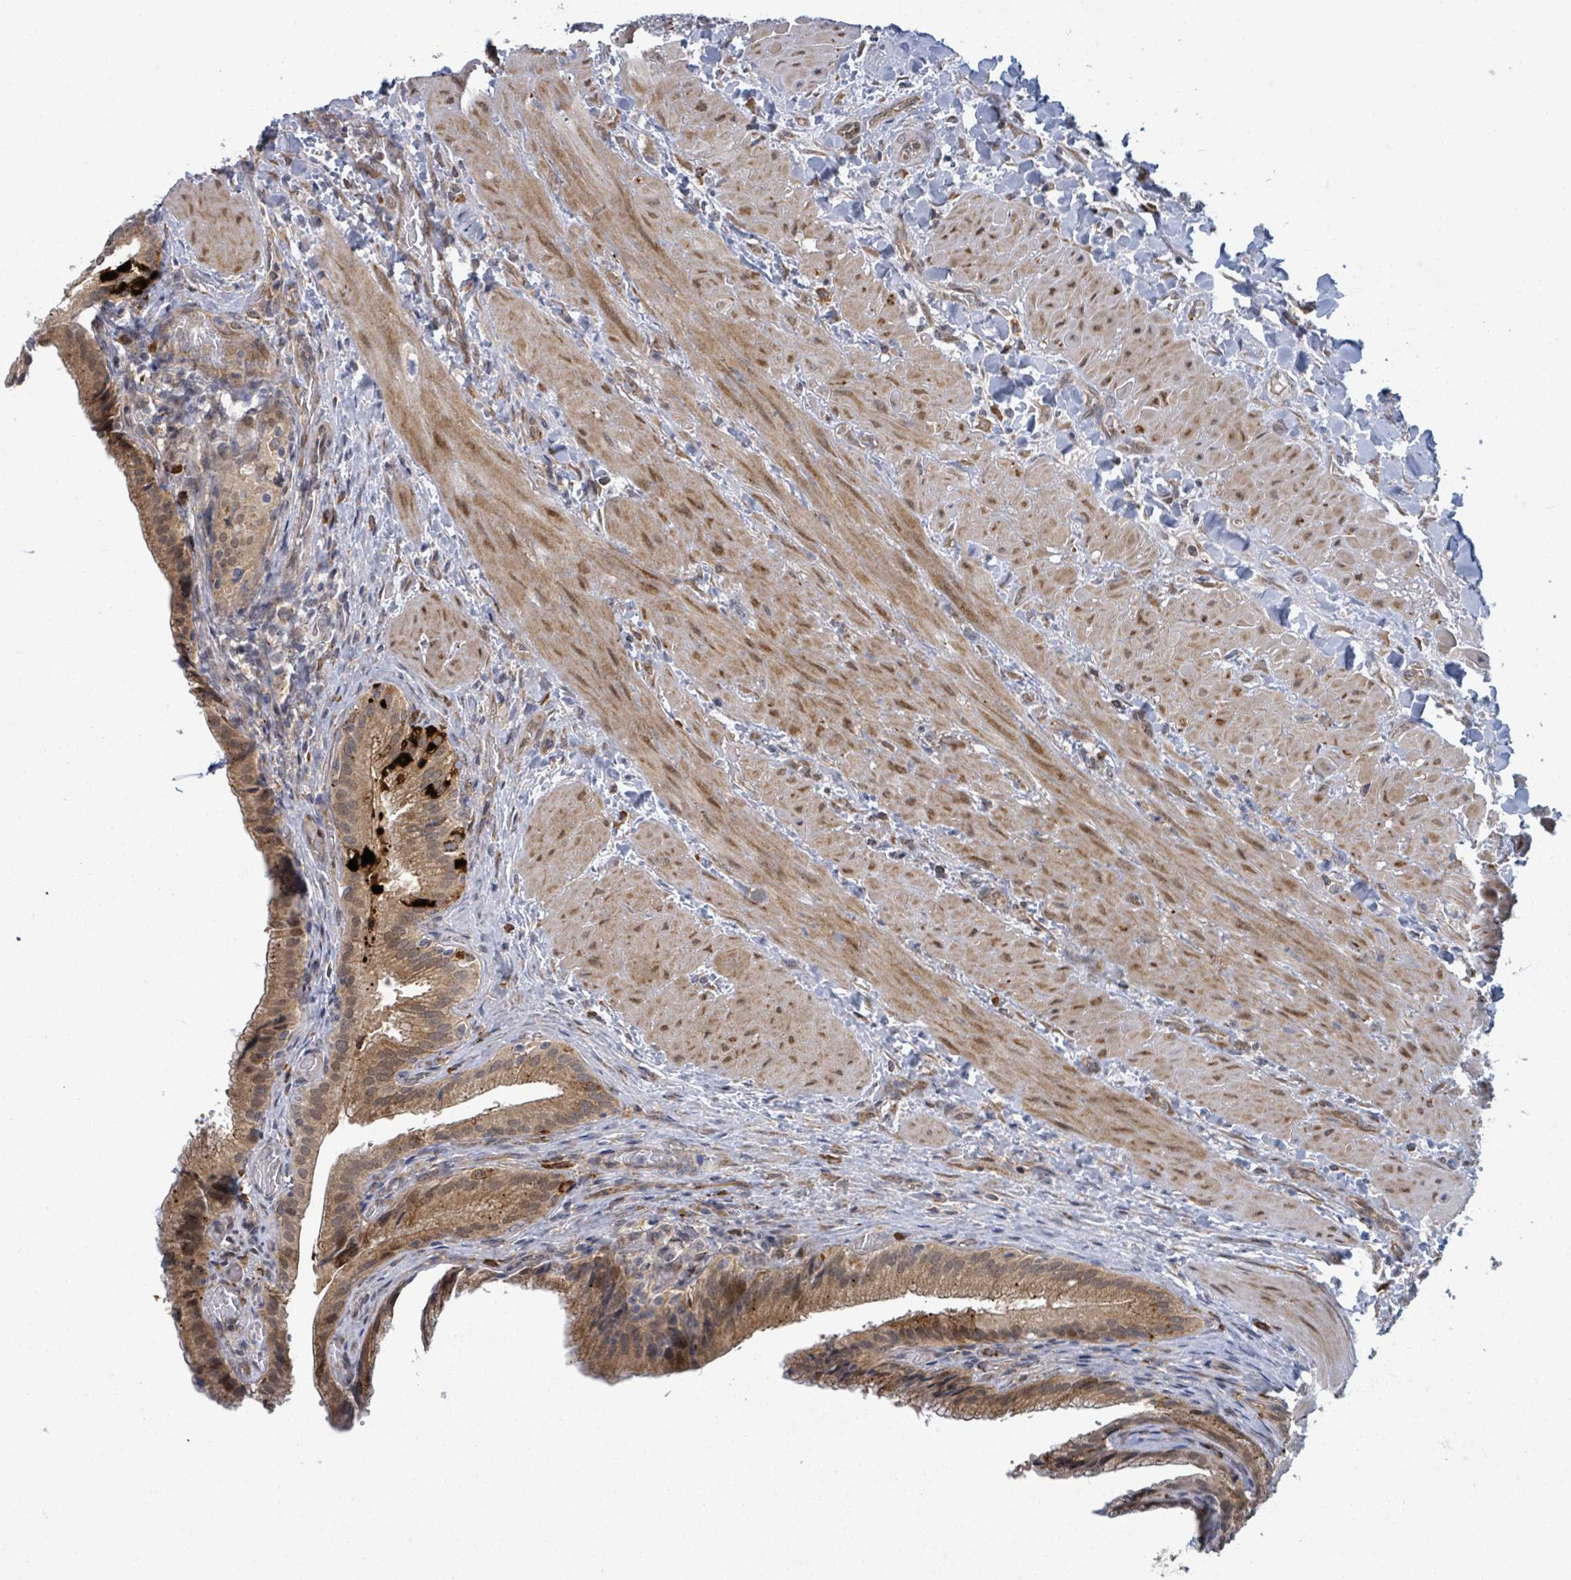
{"staining": {"intensity": "moderate", "quantity": ">75%", "location": "cytoplasmic/membranous"}, "tissue": "gallbladder", "cell_type": "Glandular cells", "image_type": "normal", "snomed": [{"axis": "morphology", "description": "Normal tissue, NOS"}, {"axis": "topography", "description": "Gallbladder"}], "caption": "Moderate cytoplasmic/membranous staining is identified in approximately >75% of glandular cells in unremarkable gallbladder.", "gene": "SHROOM2", "patient": {"sex": "male", "age": 24}}